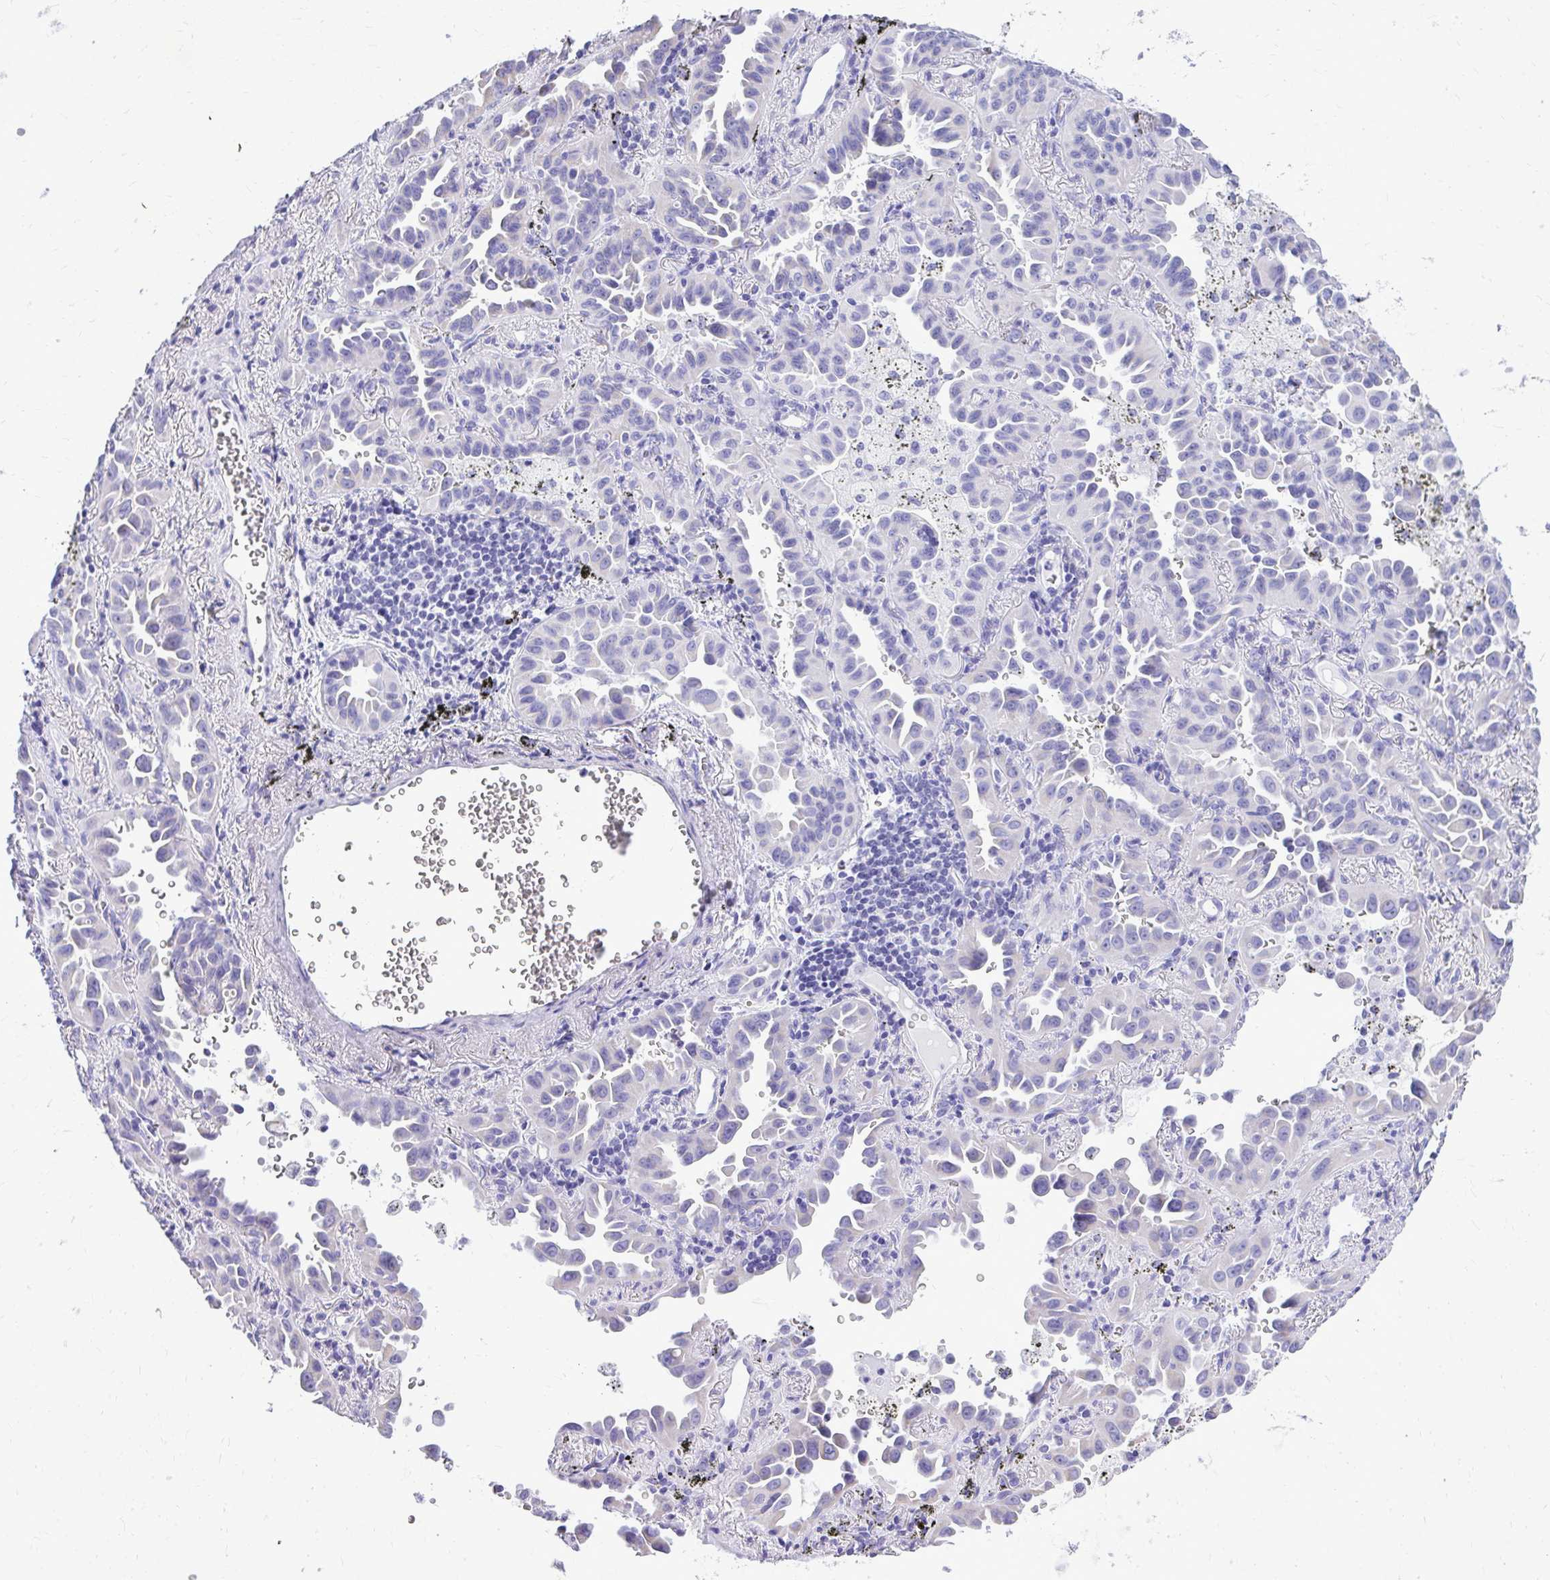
{"staining": {"intensity": "negative", "quantity": "none", "location": "none"}, "tissue": "lung cancer", "cell_type": "Tumor cells", "image_type": "cancer", "snomed": [{"axis": "morphology", "description": "Adenocarcinoma, NOS"}, {"axis": "topography", "description": "Lung"}], "caption": "The image demonstrates no staining of tumor cells in lung cancer (adenocarcinoma). (IHC, brightfield microscopy, high magnification).", "gene": "RALYL", "patient": {"sex": "male", "age": 68}}